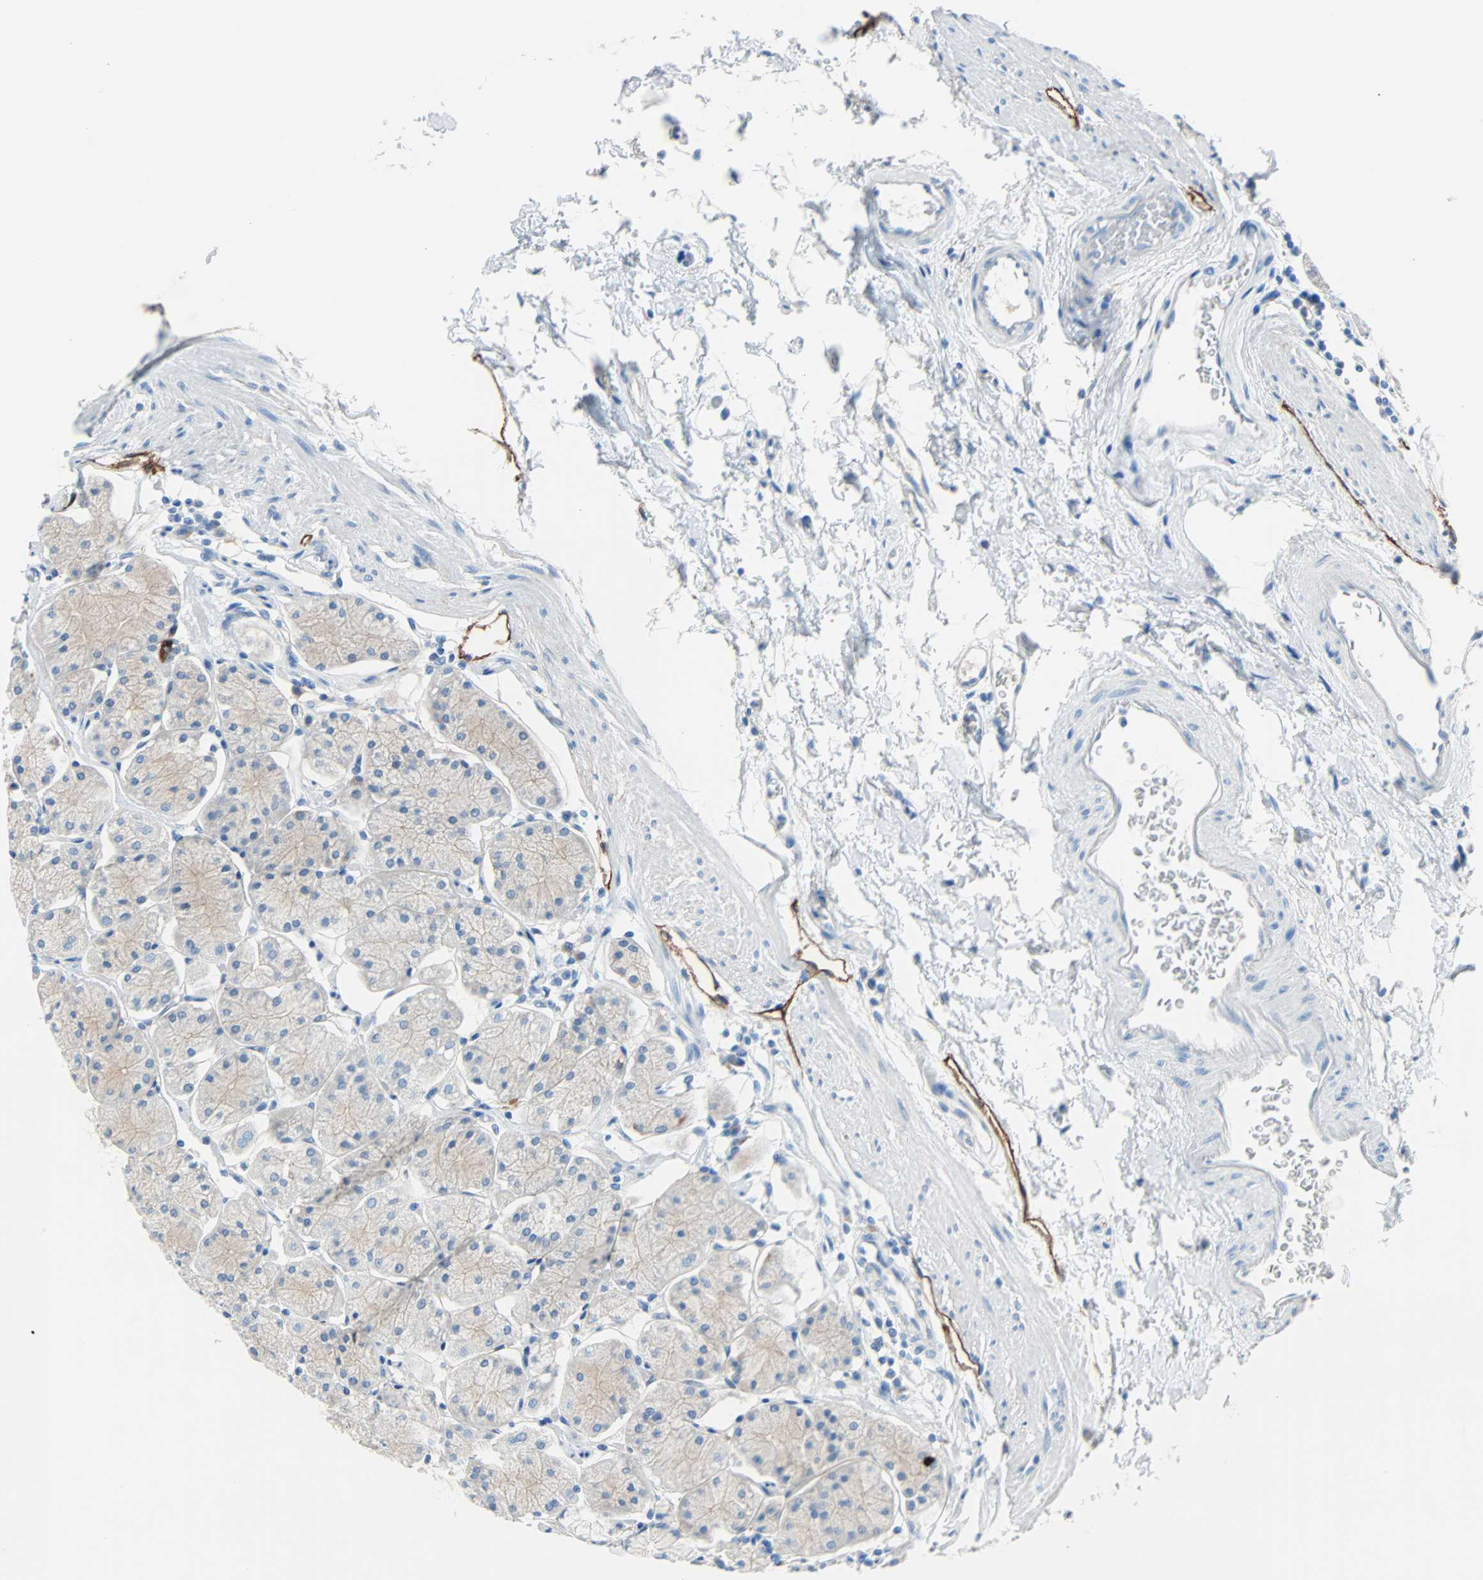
{"staining": {"intensity": "weak", "quantity": "<25%", "location": "cytoplasmic/membranous"}, "tissue": "stomach", "cell_type": "Glandular cells", "image_type": "normal", "snomed": [{"axis": "morphology", "description": "Normal tissue, NOS"}, {"axis": "topography", "description": "Stomach, upper"}, {"axis": "topography", "description": "Stomach"}], "caption": "Immunohistochemistry of normal stomach displays no staining in glandular cells. (Stains: DAB immunohistochemistry with hematoxylin counter stain, Microscopy: brightfield microscopy at high magnification).", "gene": "PDPN", "patient": {"sex": "male", "age": 76}}